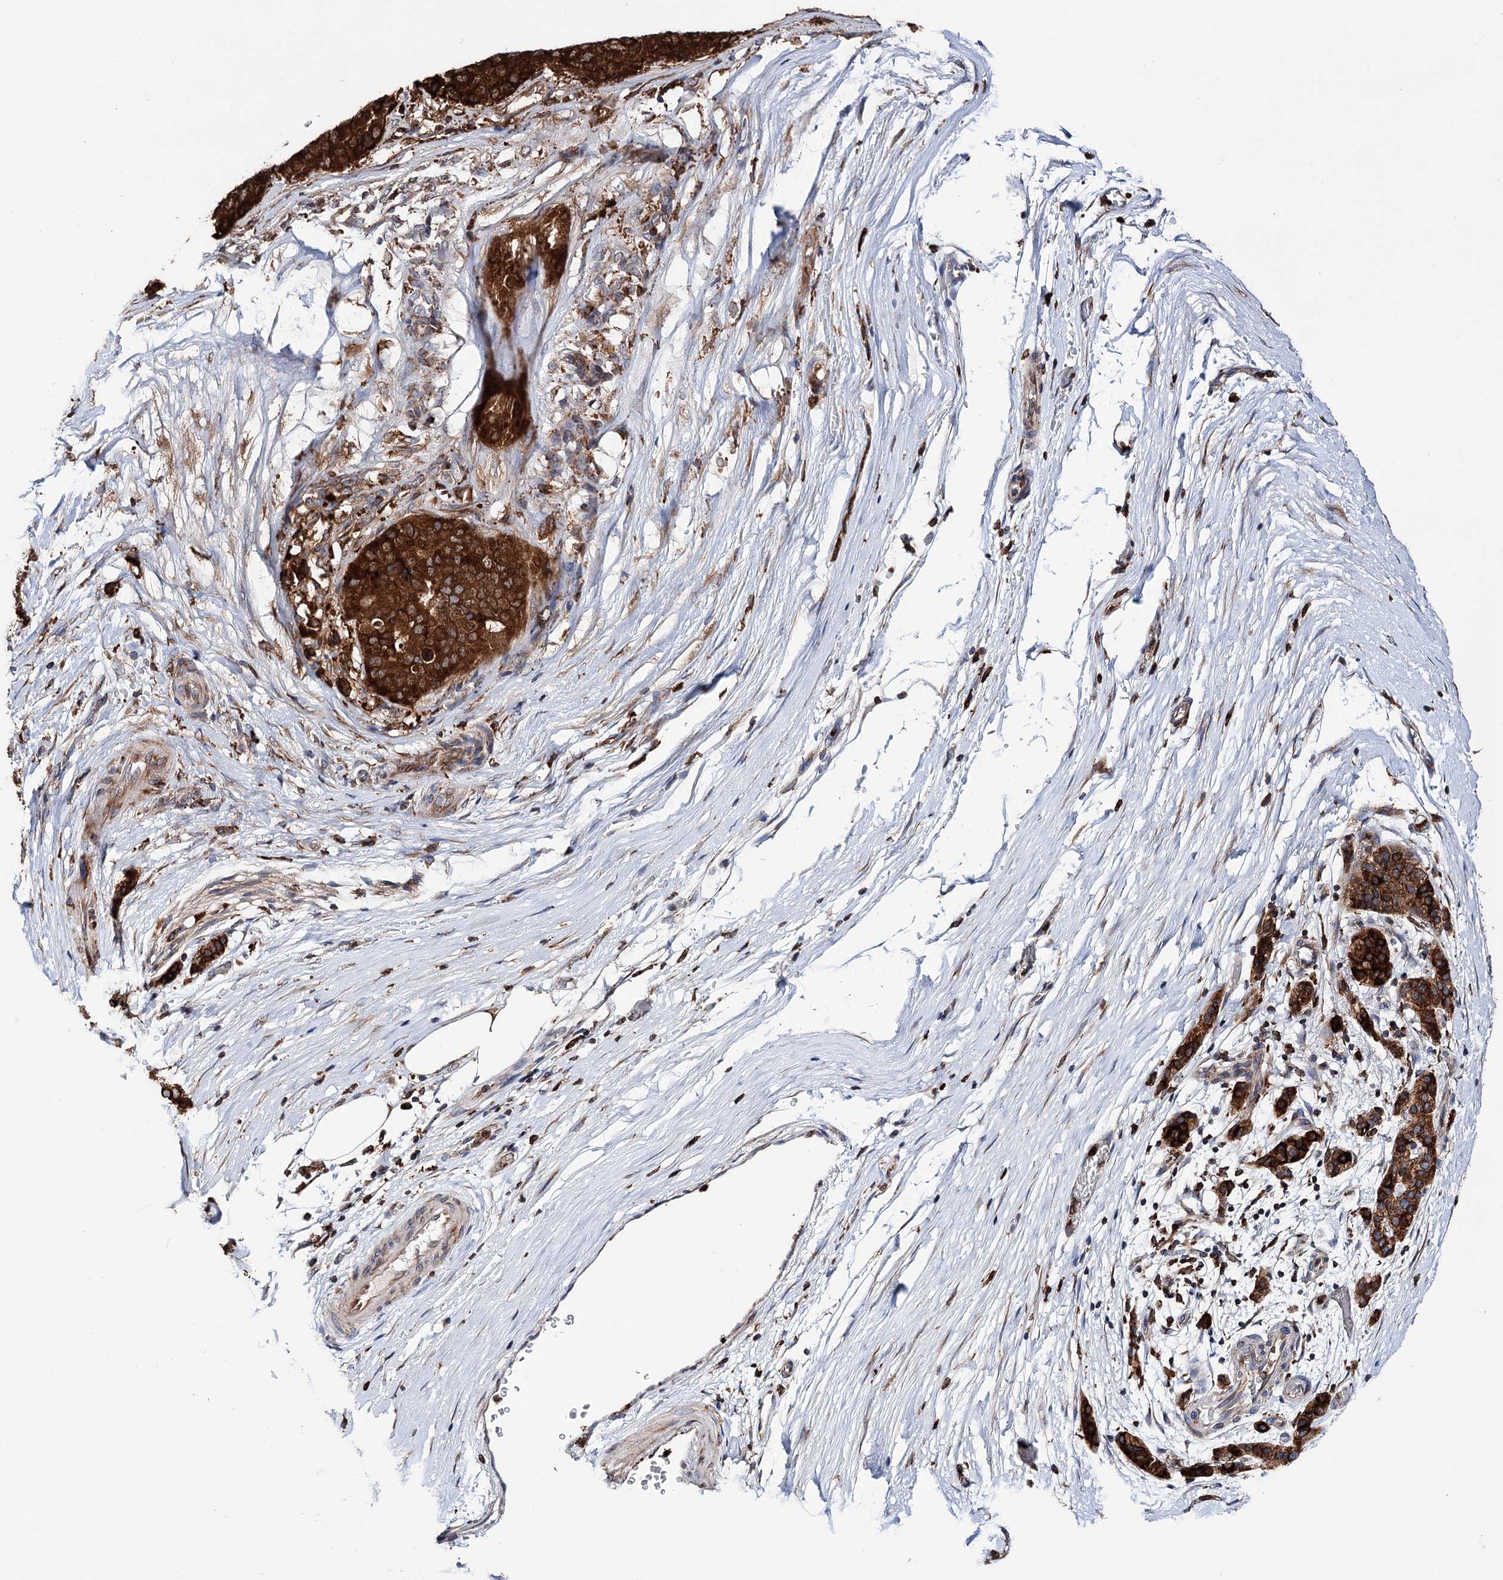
{"staining": {"intensity": "strong", "quantity": ">75%", "location": "cytoplasmic/membranous"}, "tissue": "pancreatic cancer", "cell_type": "Tumor cells", "image_type": "cancer", "snomed": [{"axis": "morphology", "description": "Adenocarcinoma, NOS"}, {"axis": "topography", "description": "Pancreas"}], "caption": "Immunohistochemical staining of human pancreatic adenocarcinoma displays high levels of strong cytoplasmic/membranous staining in about >75% of tumor cells.", "gene": "ERP29", "patient": {"sex": "male", "age": 50}}